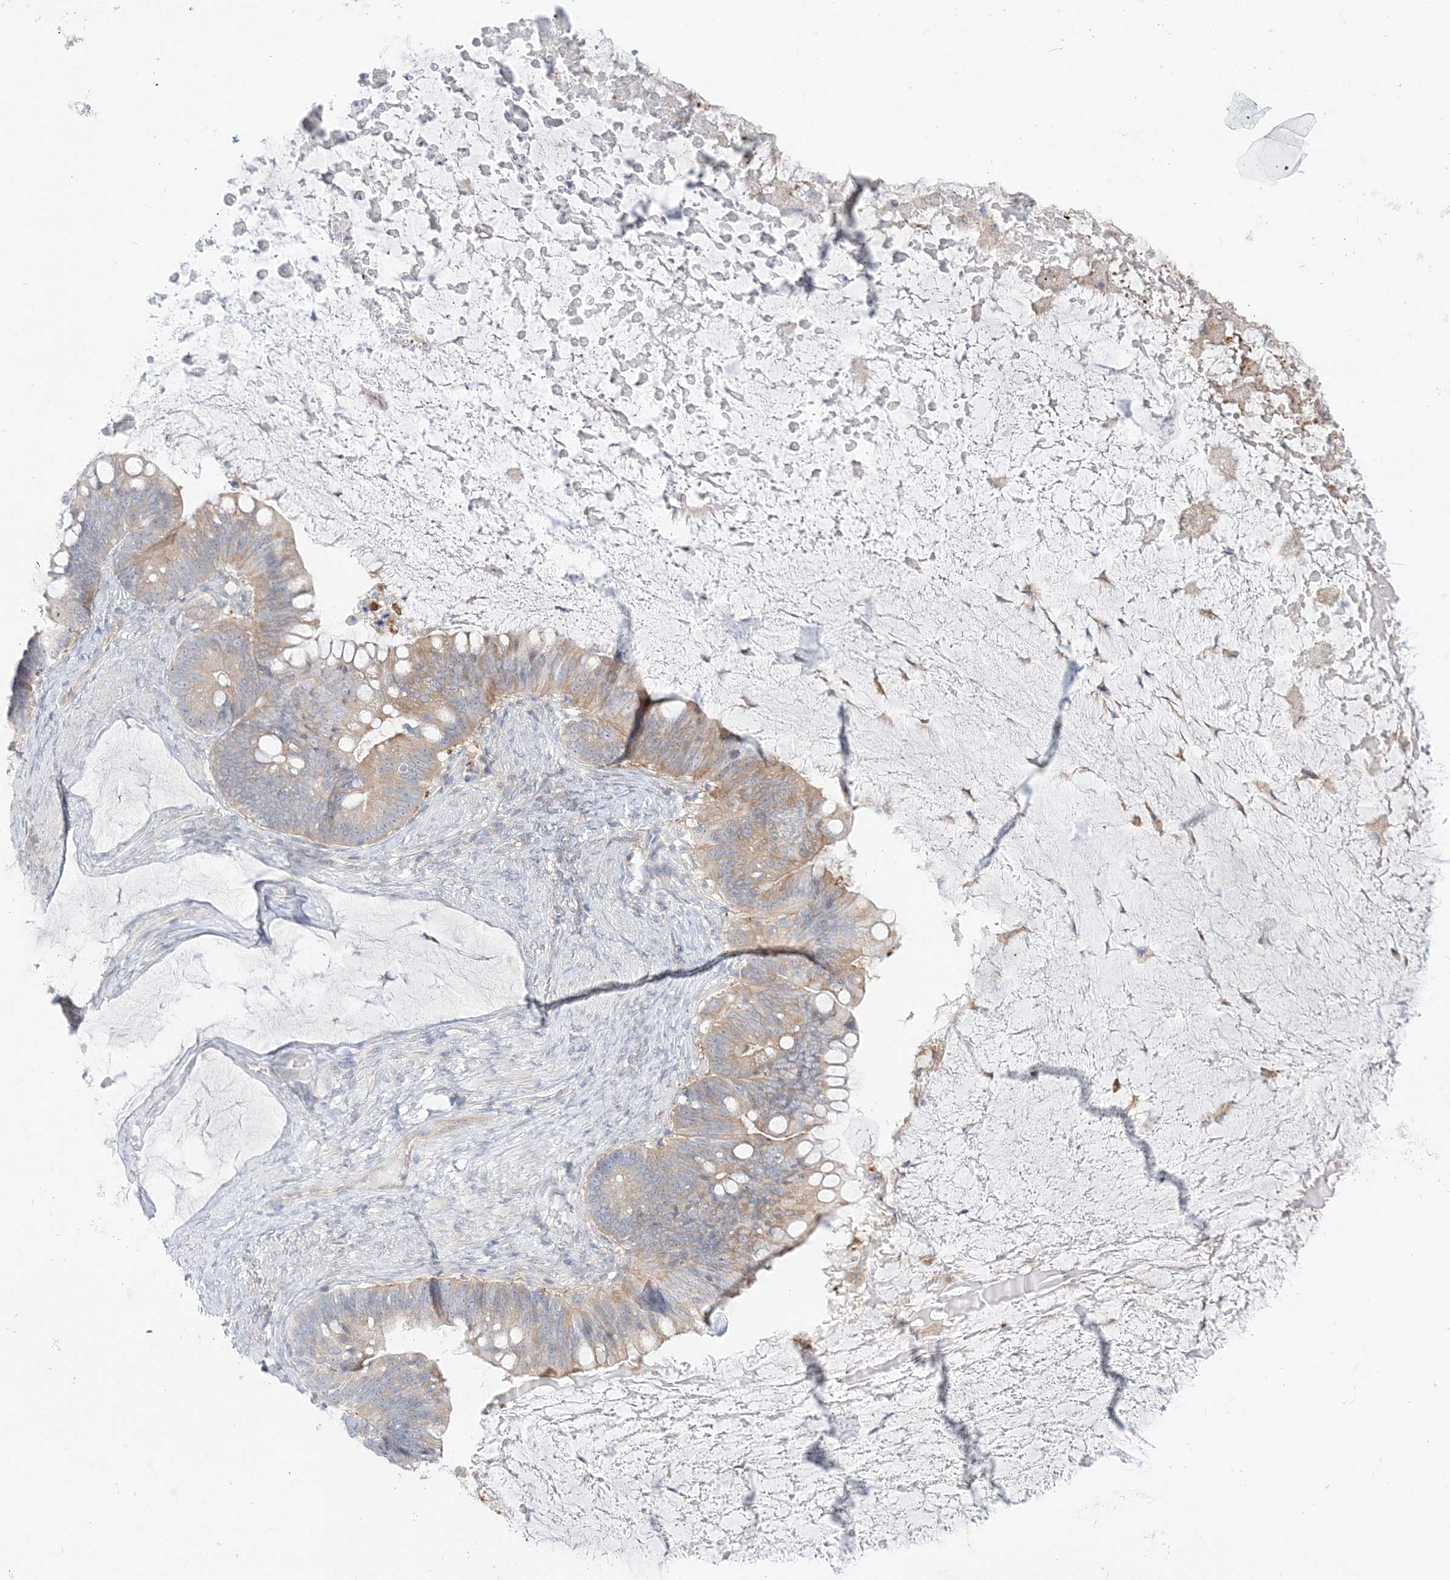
{"staining": {"intensity": "weak", "quantity": "25%-75%", "location": "cytoplasmic/membranous"}, "tissue": "ovarian cancer", "cell_type": "Tumor cells", "image_type": "cancer", "snomed": [{"axis": "morphology", "description": "Cystadenocarcinoma, mucinous, NOS"}, {"axis": "topography", "description": "Ovary"}], "caption": "IHC histopathology image of ovarian mucinous cystadenocarcinoma stained for a protein (brown), which exhibits low levels of weak cytoplasmic/membranous positivity in about 25%-75% of tumor cells.", "gene": "THADA", "patient": {"sex": "female", "age": 61}}